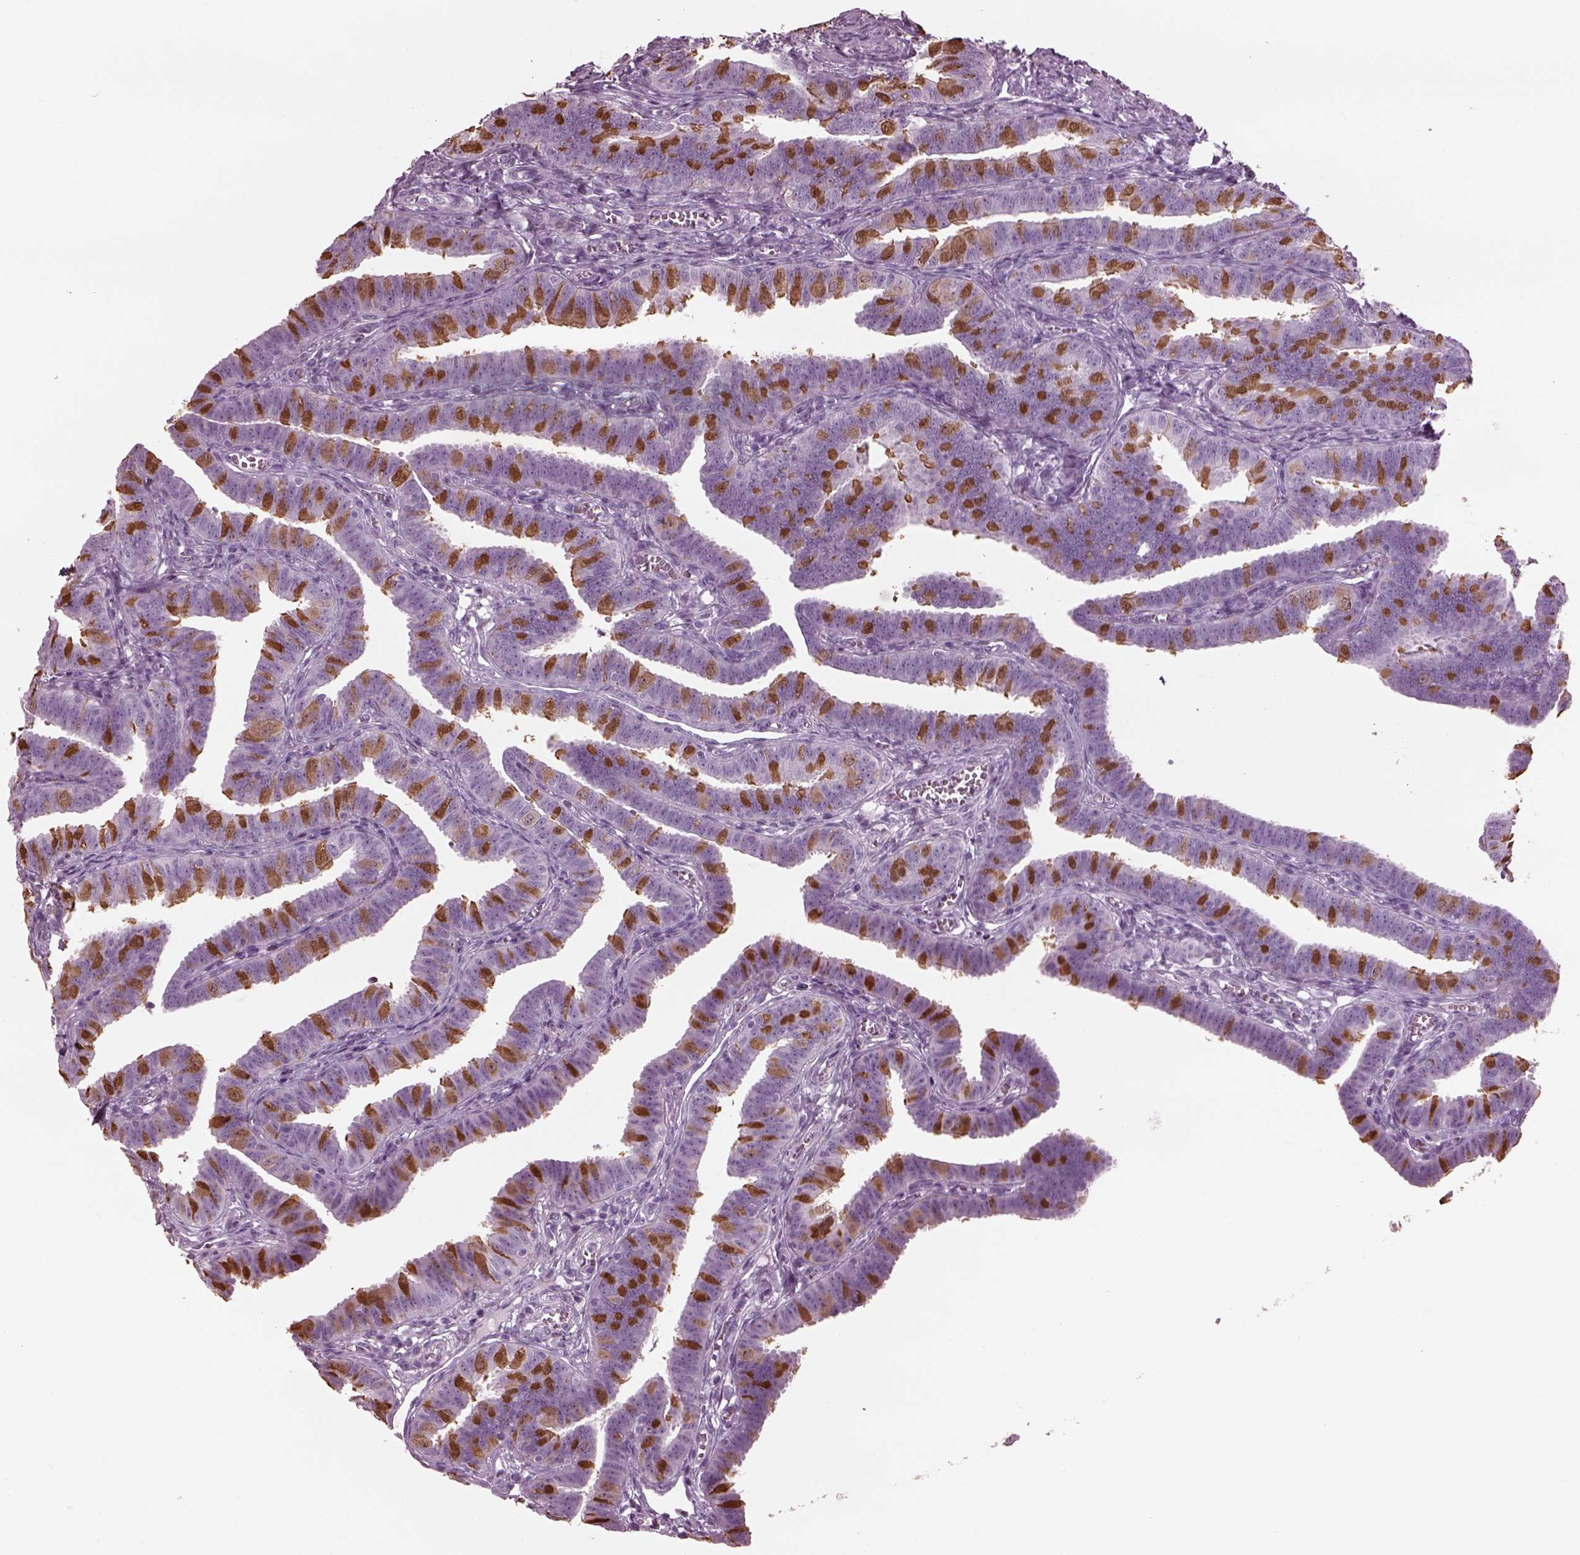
{"staining": {"intensity": "moderate", "quantity": "25%-75%", "location": "cytoplasmic/membranous,nuclear"}, "tissue": "fallopian tube", "cell_type": "Glandular cells", "image_type": "normal", "snomed": [{"axis": "morphology", "description": "Normal tissue, NOS"}, {"axis": "topography", "description": "Fallopian tube"}], "caption": "IHC of benign human fallopian tube demonstrates medium levels of moderate cytoplasmic/membranous,nuclear expression in about 25%-75% of glandular cells. (IHC, brightfield microscopy, high magnification).", "gene": "TPPP2", "patient": {"sex": "female", "age": 25}}